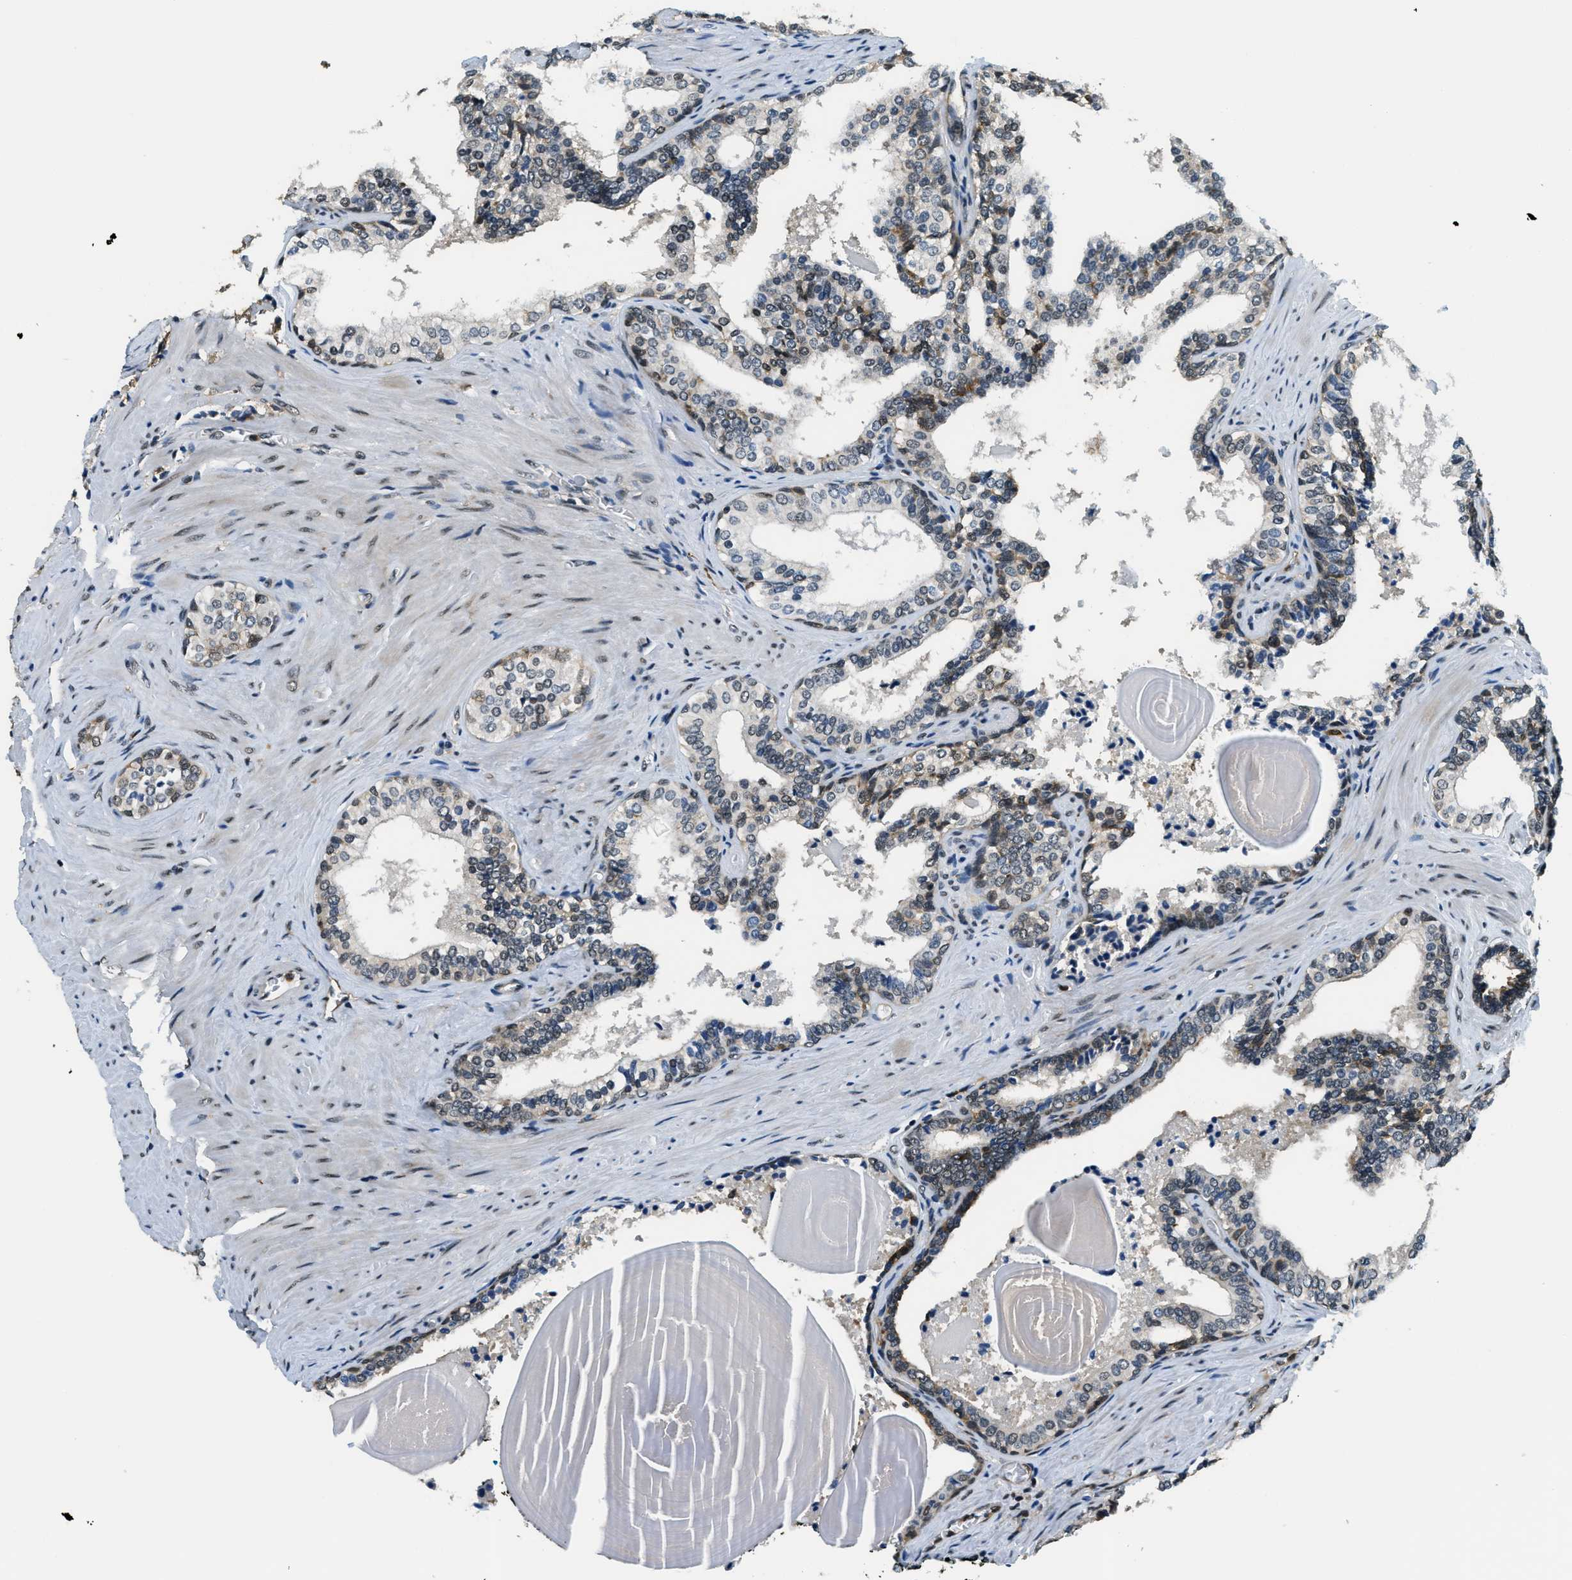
{"staining": {"intensity": "weak", "quantity": "<25%", "location": "cytoplasmic/membranous"}, "tissue": "prostate cancer", "cell_type": "Tumor cells", "image_type": "cancer", "snomed": [{"axis": "morphology", "description": "Adenocarcinoma, Low grade"}, {"axis": "topography", "description": "Prostate"}], "caption": "Immunohistochemistry (IHC) micrograph of prostate cancer stained for a protein (brown), which exhibits no positivity in tumor cells. The staining is performed using DAB brown chromogen with nuclei counter-stained in using hematoxylin.", "gene": "RAB11FIP1", "patient": {"sex": "male", "age": 60}}